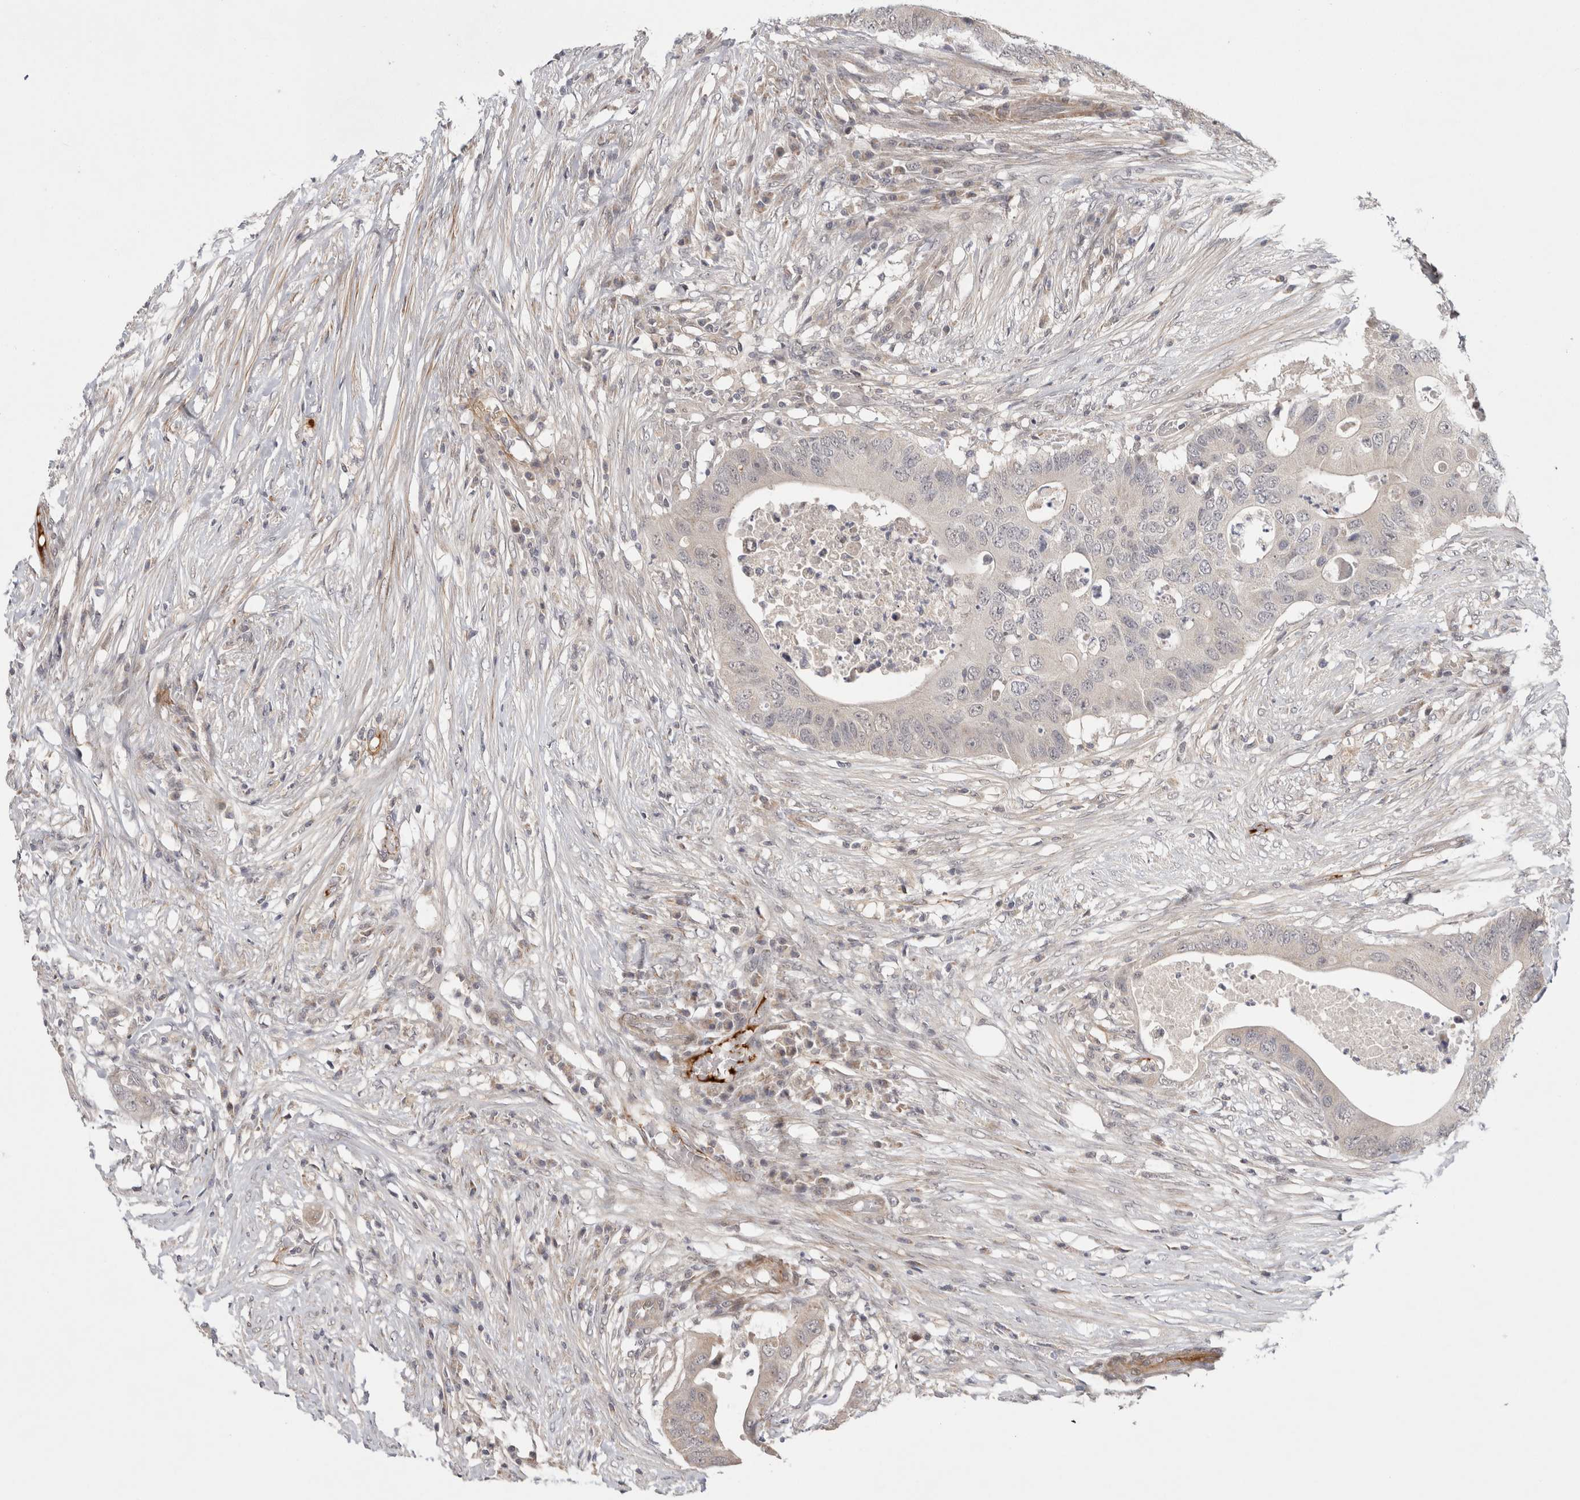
{"staining": {"intensity": "weak", "quantity": "<25%", "location": "cytoplasmic/membranous"}, "tissue": "colorectal cancer", "cell_type": "Tumor cells", "image_type": "cancer", "snomed": [{"axis": "morphology", "description": "Adenocarcinoma, NOS"}, {"axis": "topography", "description": "Colon"}], "caption": "DAB (3,3'-diaminobenzidine) immunohistochemical staining of human colorectal cancer displays no significant expression in tumor cells. (Brightfield microscopy of DAB immunohistochemistry (IHC) at high magnification).", "gene": "ZNF318", "patient": {"sex": "male", "age": 71}}